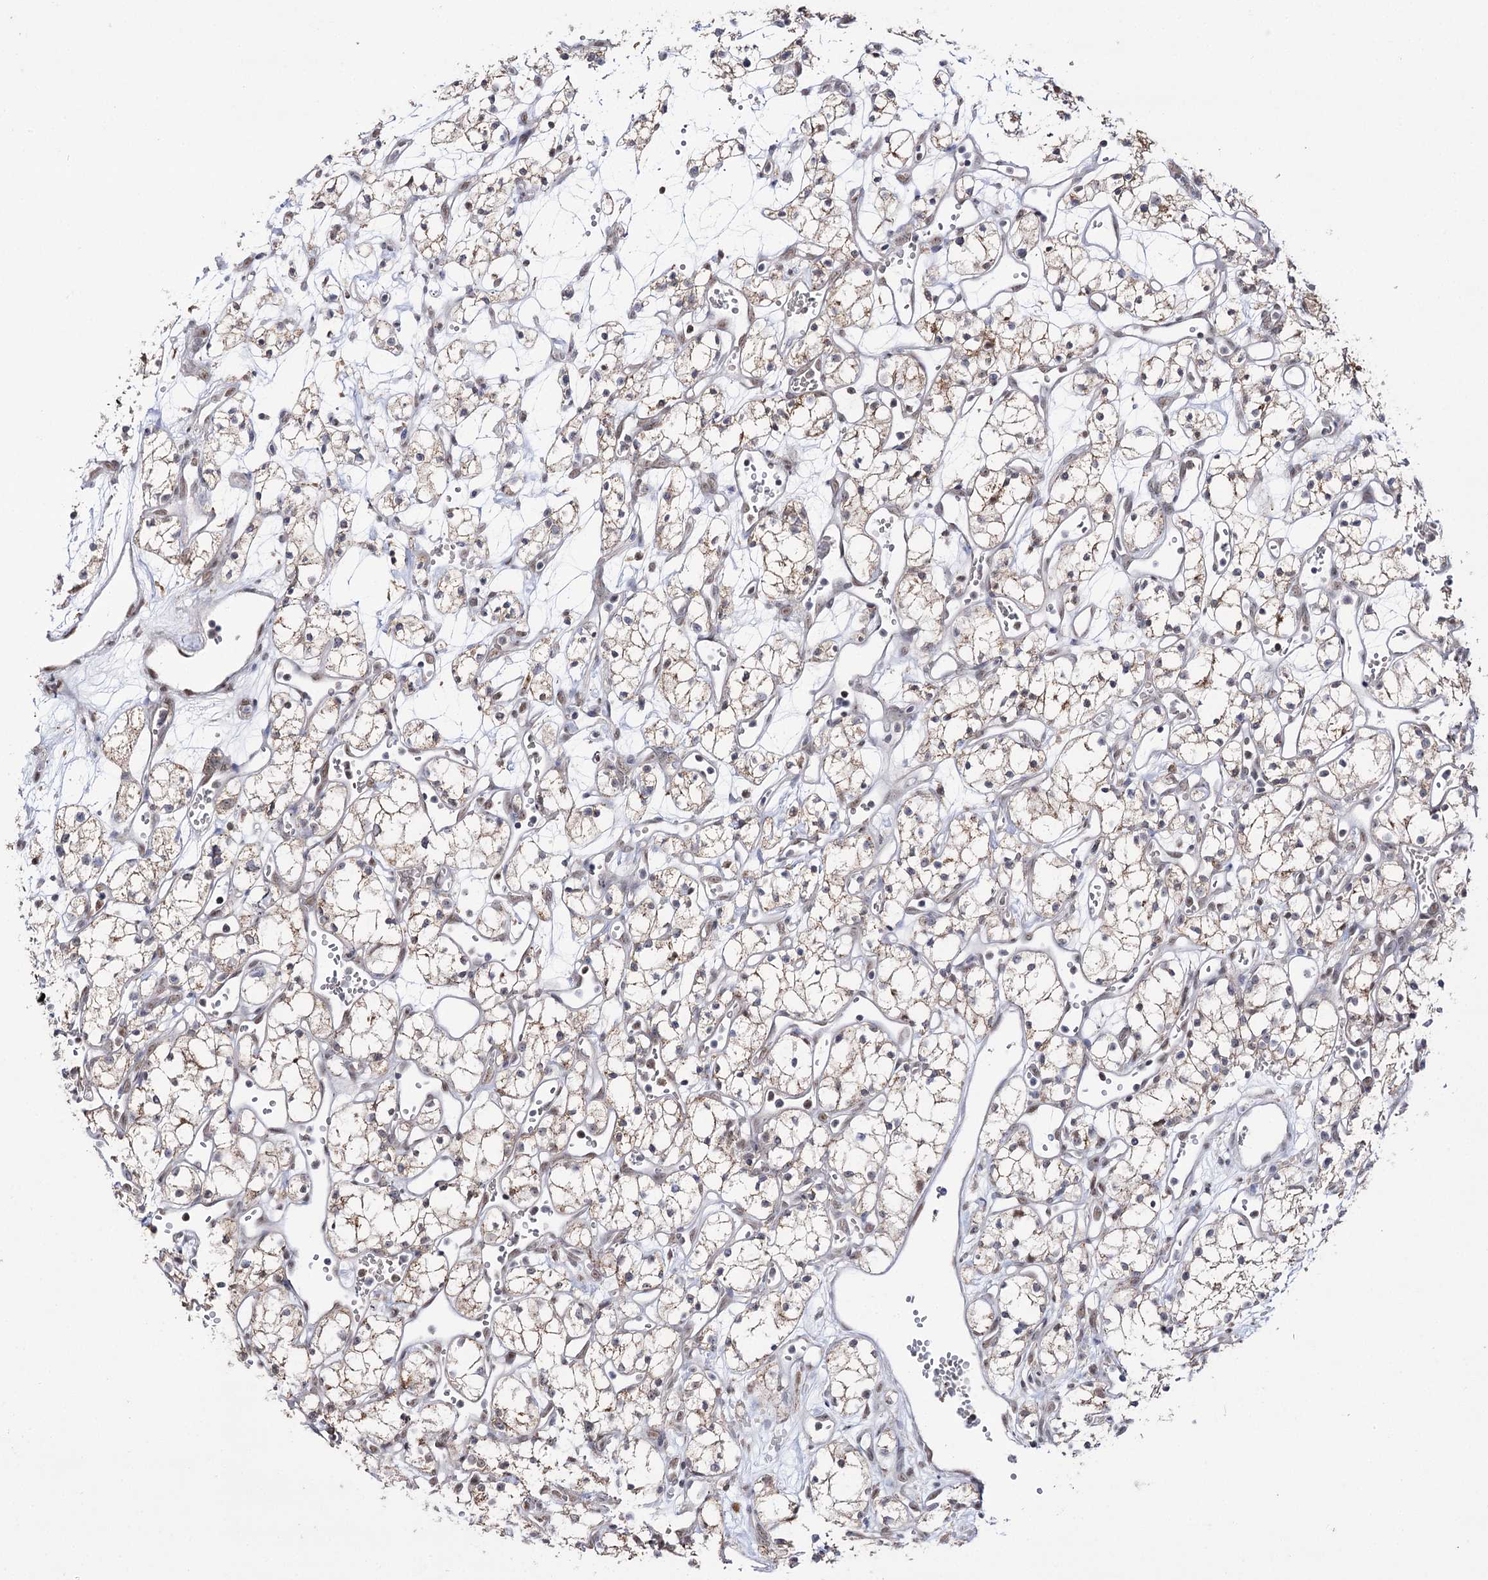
{"staining": {"intensity": "weak", "quantity": ">75%", "location": "cytoplasmic/membranous,nuclear"}, "tissue": "renal cancer", "cell_type": "Tumor cells", "image_type": "cancer", "snomed": [{"axis": "morphology", "description": "Adenocarcinoma, NOS"}, {"axis": "topography", "description": "Kidney"}], "caption": "Human renal cancer (adenocarcinoma) stained for a protein (brown) displays weak cytoplasmic/membranous and nuclear positive expression in about >75% of tumor cells.", "gene": "VGLL4", "patient": {"sex": "male", "age": 59}}